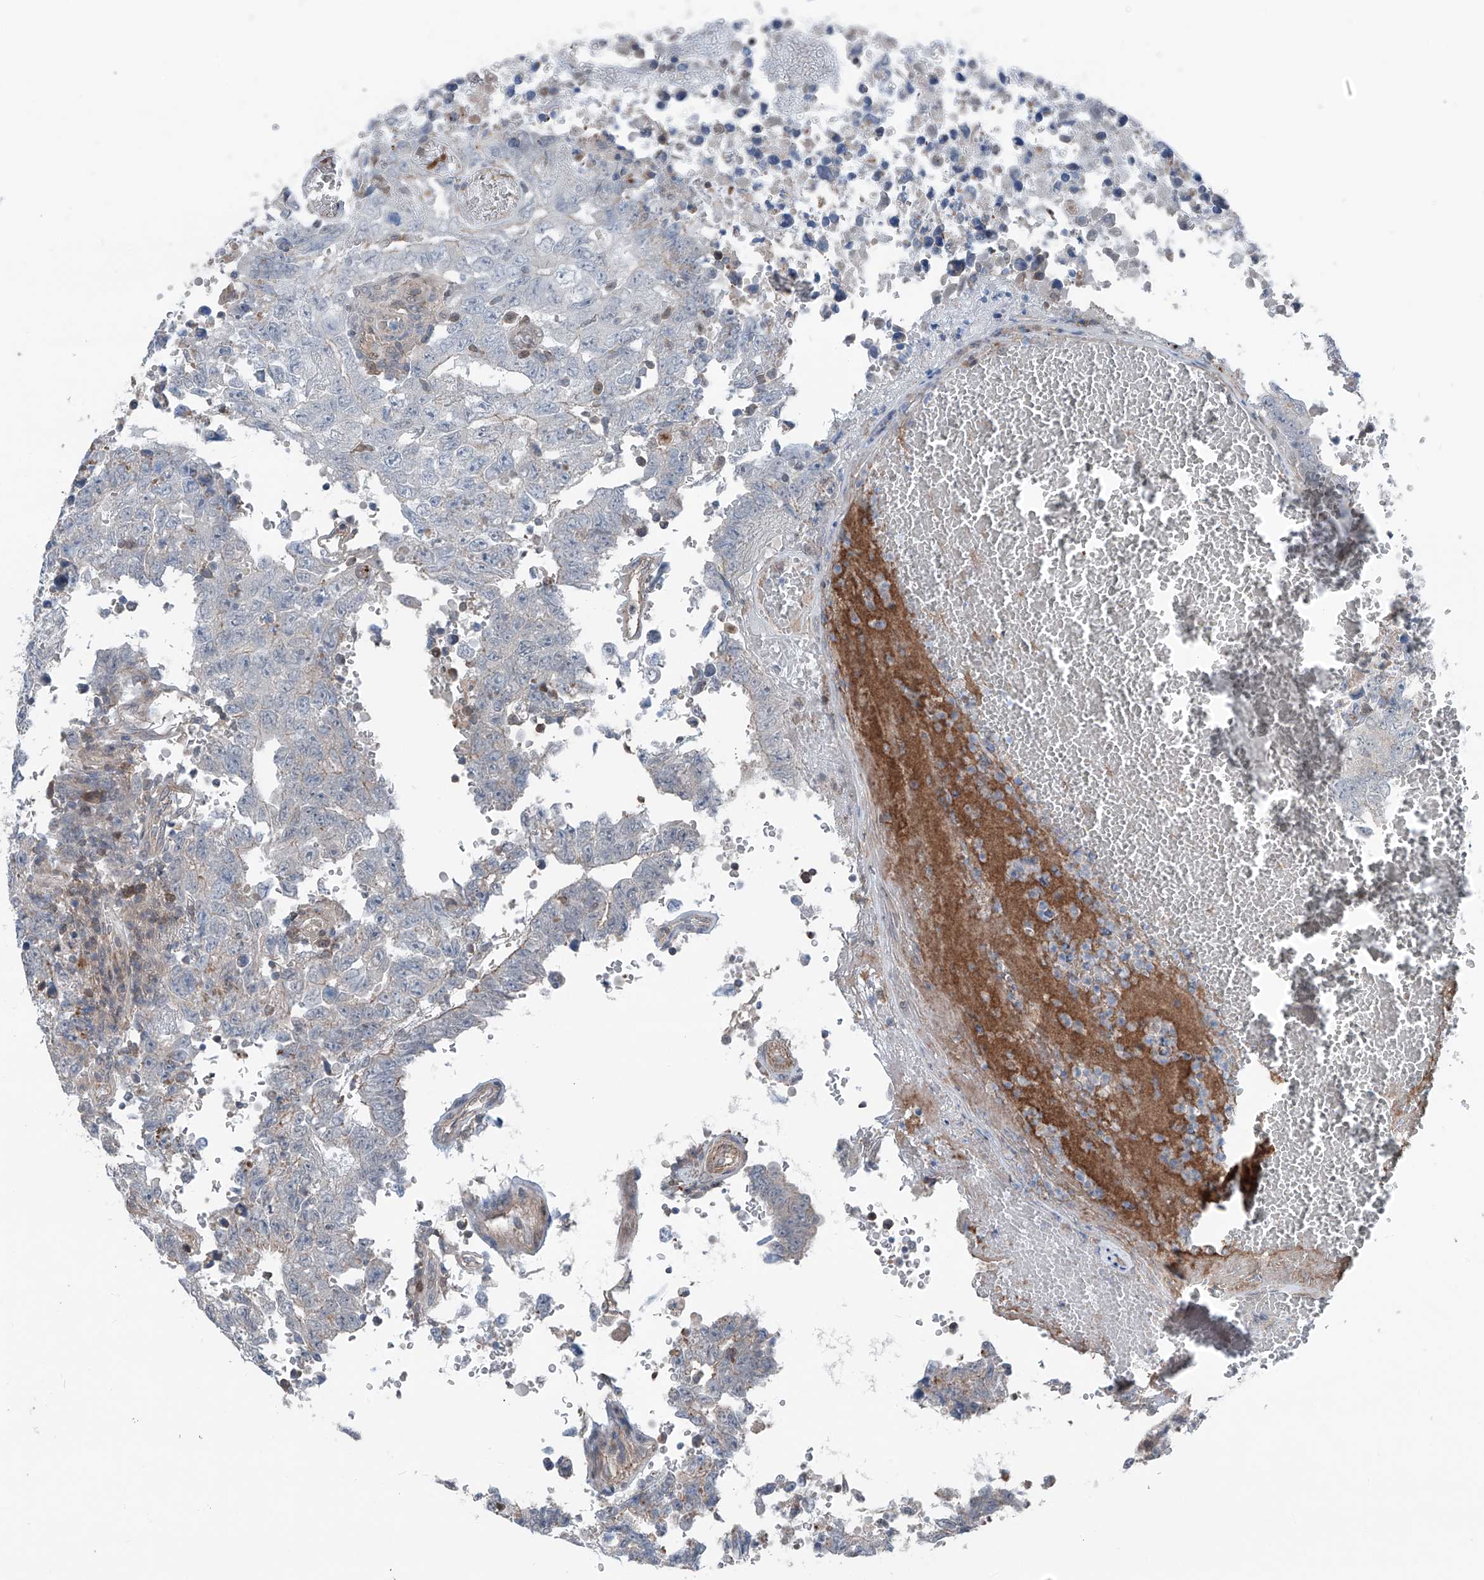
{"staining": {"intensity": "negative", "quantity": "none", "location": "none"}, "tissue": "testis cancer", "cell_type": "Tumor cells", "image_type": "cancer", "snomed": [{"axis": "morphology", "description": "Carcinoma, Embryonal, NOS"}, {"axis": "topography", "description": "Testis"}], "caption": "Human testis embryonal carcinoma stained for a protein using immunohistochemistry (IHC) reveals no staining in tumor cells.", "gene": "HSPB11", "patient": {"sex": "male", "age": 26}}